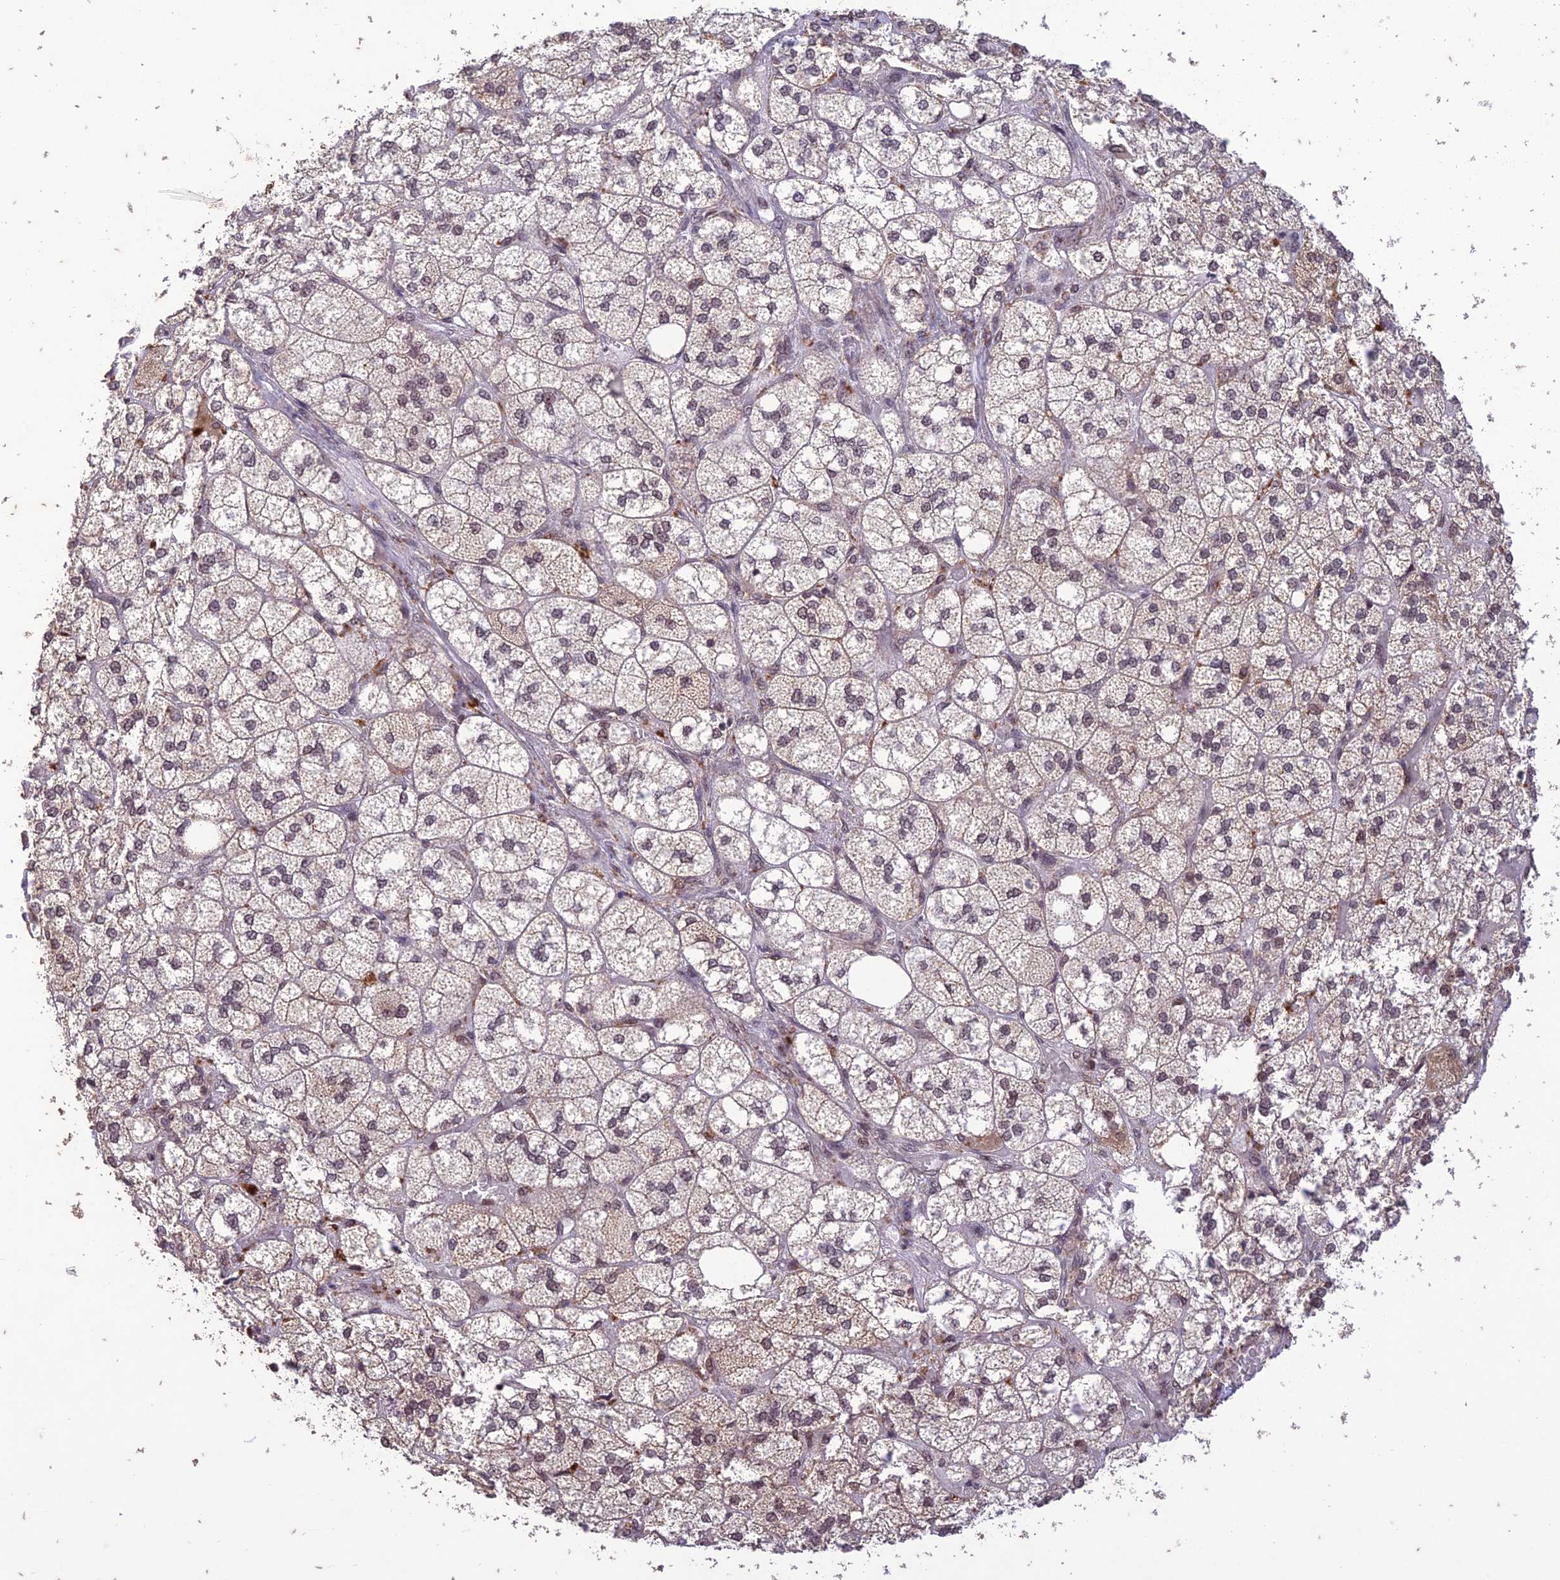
{"staining": {"intensity": "moderate", "quantity": "25%-75%", "location": "cytoplasmic/membranous,nuclear"}, "tissue": "adrenal gland", "cell_type": "Glandular cells", "image_type": "normal", "snomed": [{"axis": "morphology", "description": "Normal tissue, NOS"}, {"axis": "topography", "description": "Adrenal gland"}], "caption": "High-magnification brightfield microscopy of unremarkable adrenal gland stained with DAB (3,3'-diaminobenzidine) (brown) and counterstained with hematoxylin (blue). glandular cells exhibit moderate cytoplasmic/membranous,nuclear staining is seen in about25%-75% of cells. (DAB IHC with brightfield microscopy, high magnification).", "gene": "POP4", "patient": {"sex": "male", "age": 61}}